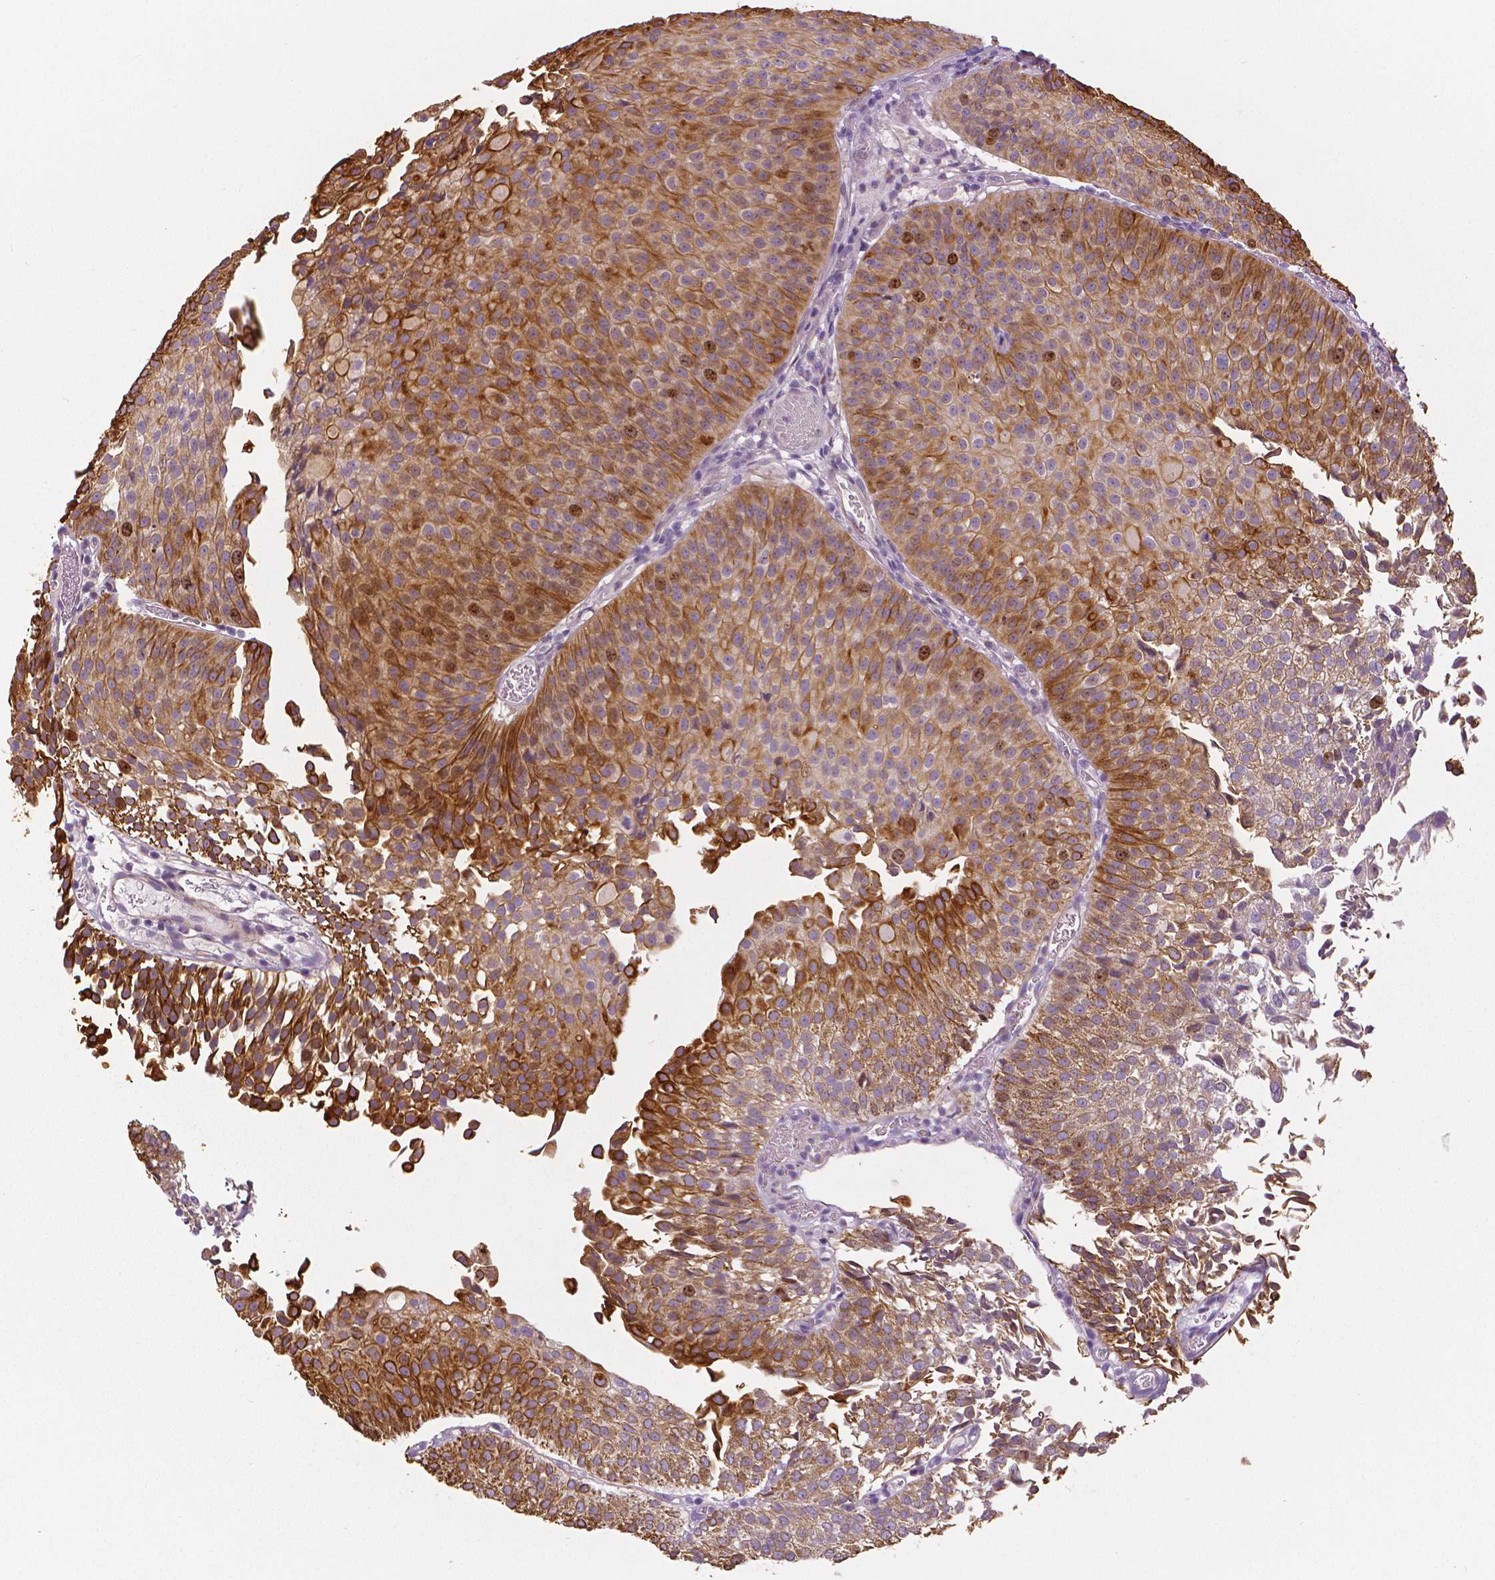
{"staining": {"intensity": "moderate", "quantity": ">75%", "location": "cytoplasmic/membranous,nuclear"}, "tissue": "urothelial cancer", "cell_type": "Tumor cells", "image_type": "cancer", "snomed": [{"axis": "morphology", "description": "Urothelial carcinoma, Low grade"}, {"axis": "topography", "description": "Urinary bladder"}], "caption": "A medium amount of moderate cytoplasmic/membranous and nuclear staining is appreciated in about >75% of tumor cells in urothelial cancer tissue.", "gene": "MKI67", "patient": {"sex": "male", "age": 80}}